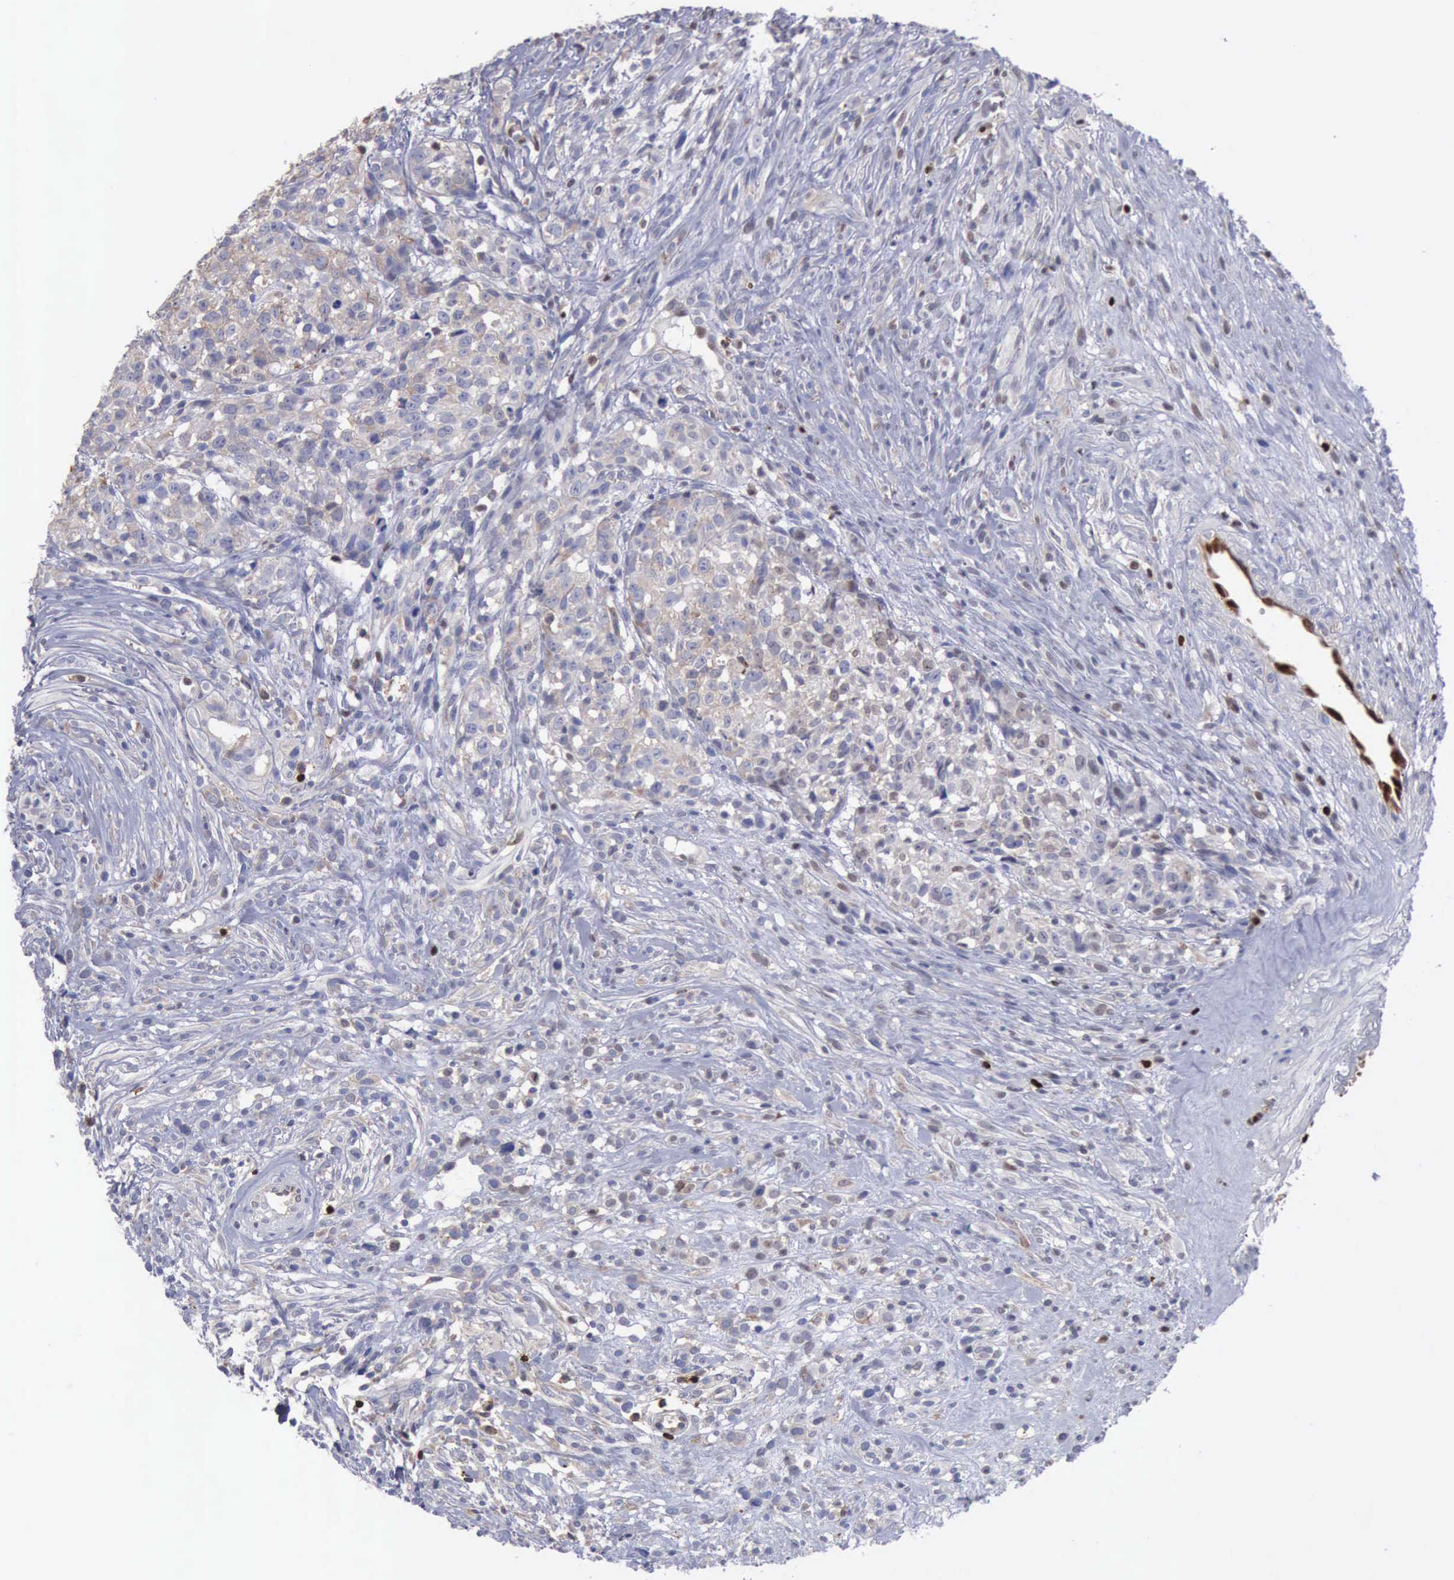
{"staining": {"intensity": "moderate", "quantity": "25%-75%", "location": "cytoplasmic/membranous"}, "tissue": "glioma", "cell_type": "Tumor cells", "image_type": "cancer", "snomed": [{"axis": "morphology", "description": "Glioma, malignant, High grade"}, {"axis": "topography", "description": "Brain"}], "caption": "This image exhibits immunohistochemistry staining of glioma, with medium moderate cytoplasmic/membranous expression in approximately 25%-75% of tumor cells.", "gene": "PDCD4", "patient": {"sex": "male", "age": 66}}